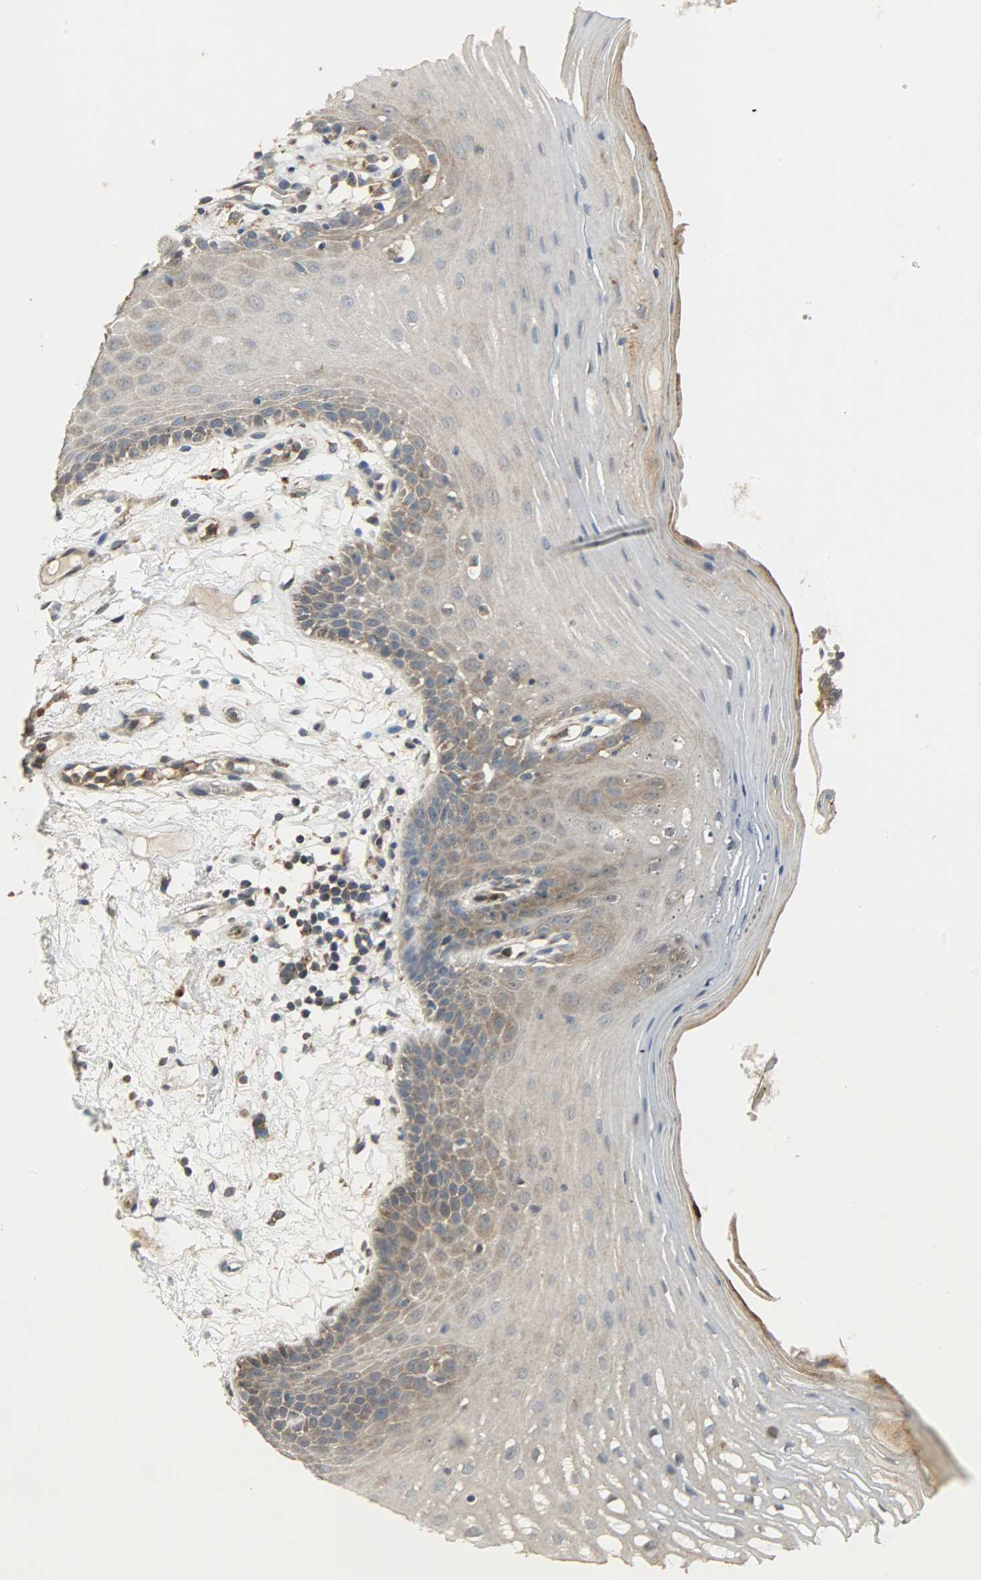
{"staining": {"intensity": "moderate", "quantity": ">75%", "location": "cytoplasmic/membranous,nuclear"}, "tissue": "oral mucosa", "cell_type": "Squamous epithelial cells", "image_type": "normal", "snomed": [{"axis": "morphology", "description": "Normal tissue, NOS"}, {"axis": "morphology", "description": "Squamous cell carcinoma, NOS"}, {"axis": "topography", "description": "Skeletal muscle"}, {"axis": "topography", "description": "Oral tissue"}, {"axis": "topography", "description": "Head-Neck"}], "caption": "An IHC photomicrograph of benign tissue is shown. Protein staining in brown shows moderate cytoplasmic/membranous,nuclear positivity in oral mucosa within squamous epithelial cells.", "gene": "AMT", "patient": {"sex": "male", "age": 71}}